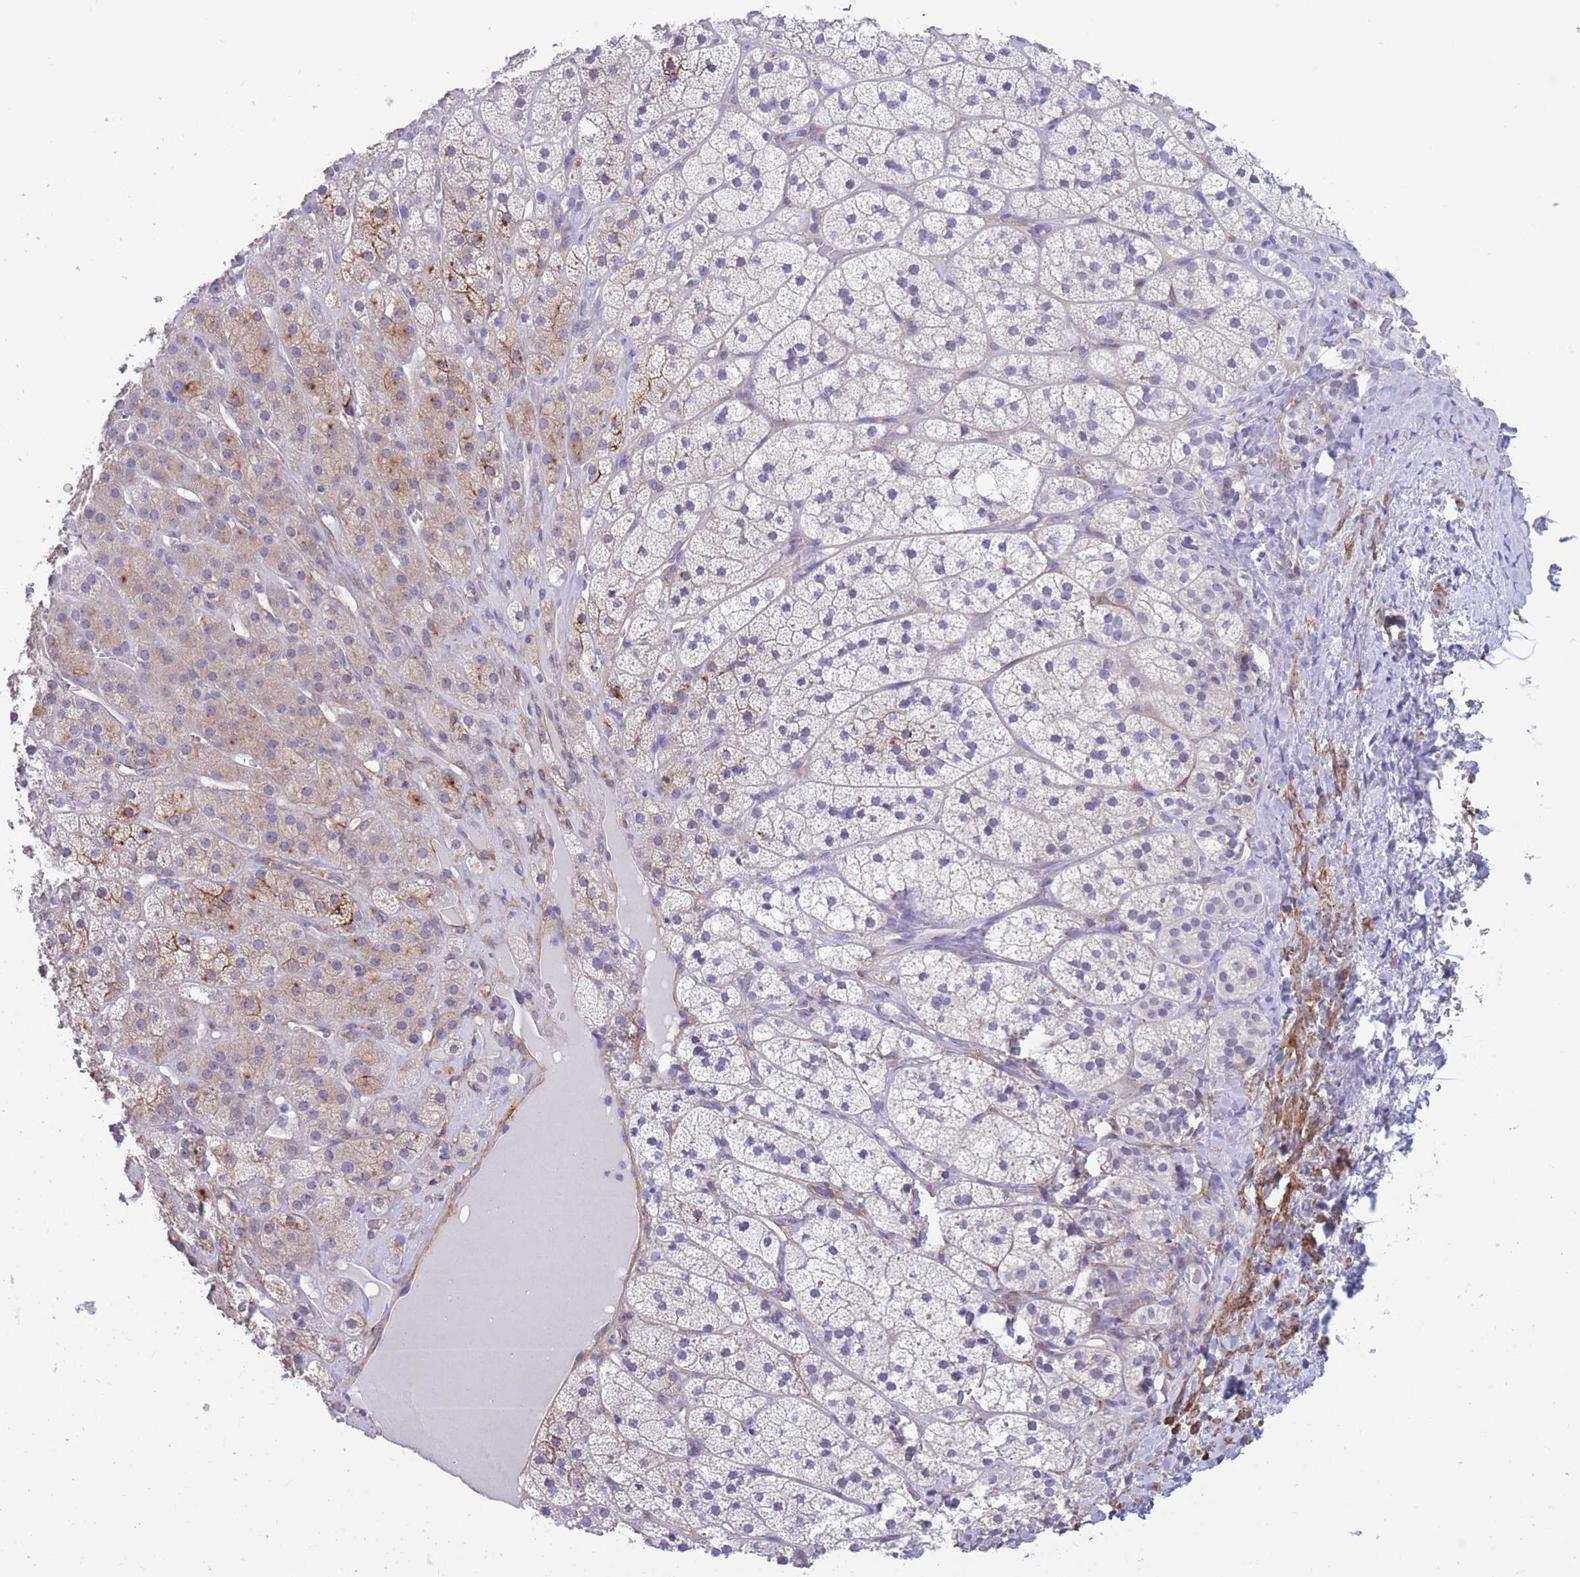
{"staining": {"intensity": "moderate", "quantity": "<25%", "location": "cytoplasmic/membranous"}, "tissue": "adrenal gland", "cell_type": "Glandular cells", "image_type": "normal", "snomed": [{"axis": "morphology", "description": "Normal tissue, NOS"}, {"axis": "topography", "description": "Adrenal gland"}], "caption": "Normal adrenal gland demonstrates moderate cytoplasmic/membranous staining in about <25% of glandular cells (DAB (3,3'-diaminobenzidine) IHC with brightfield microscopy, high magnification)..", "gene": "DPYD", "patient": {"sex": "female", "age": 52}}